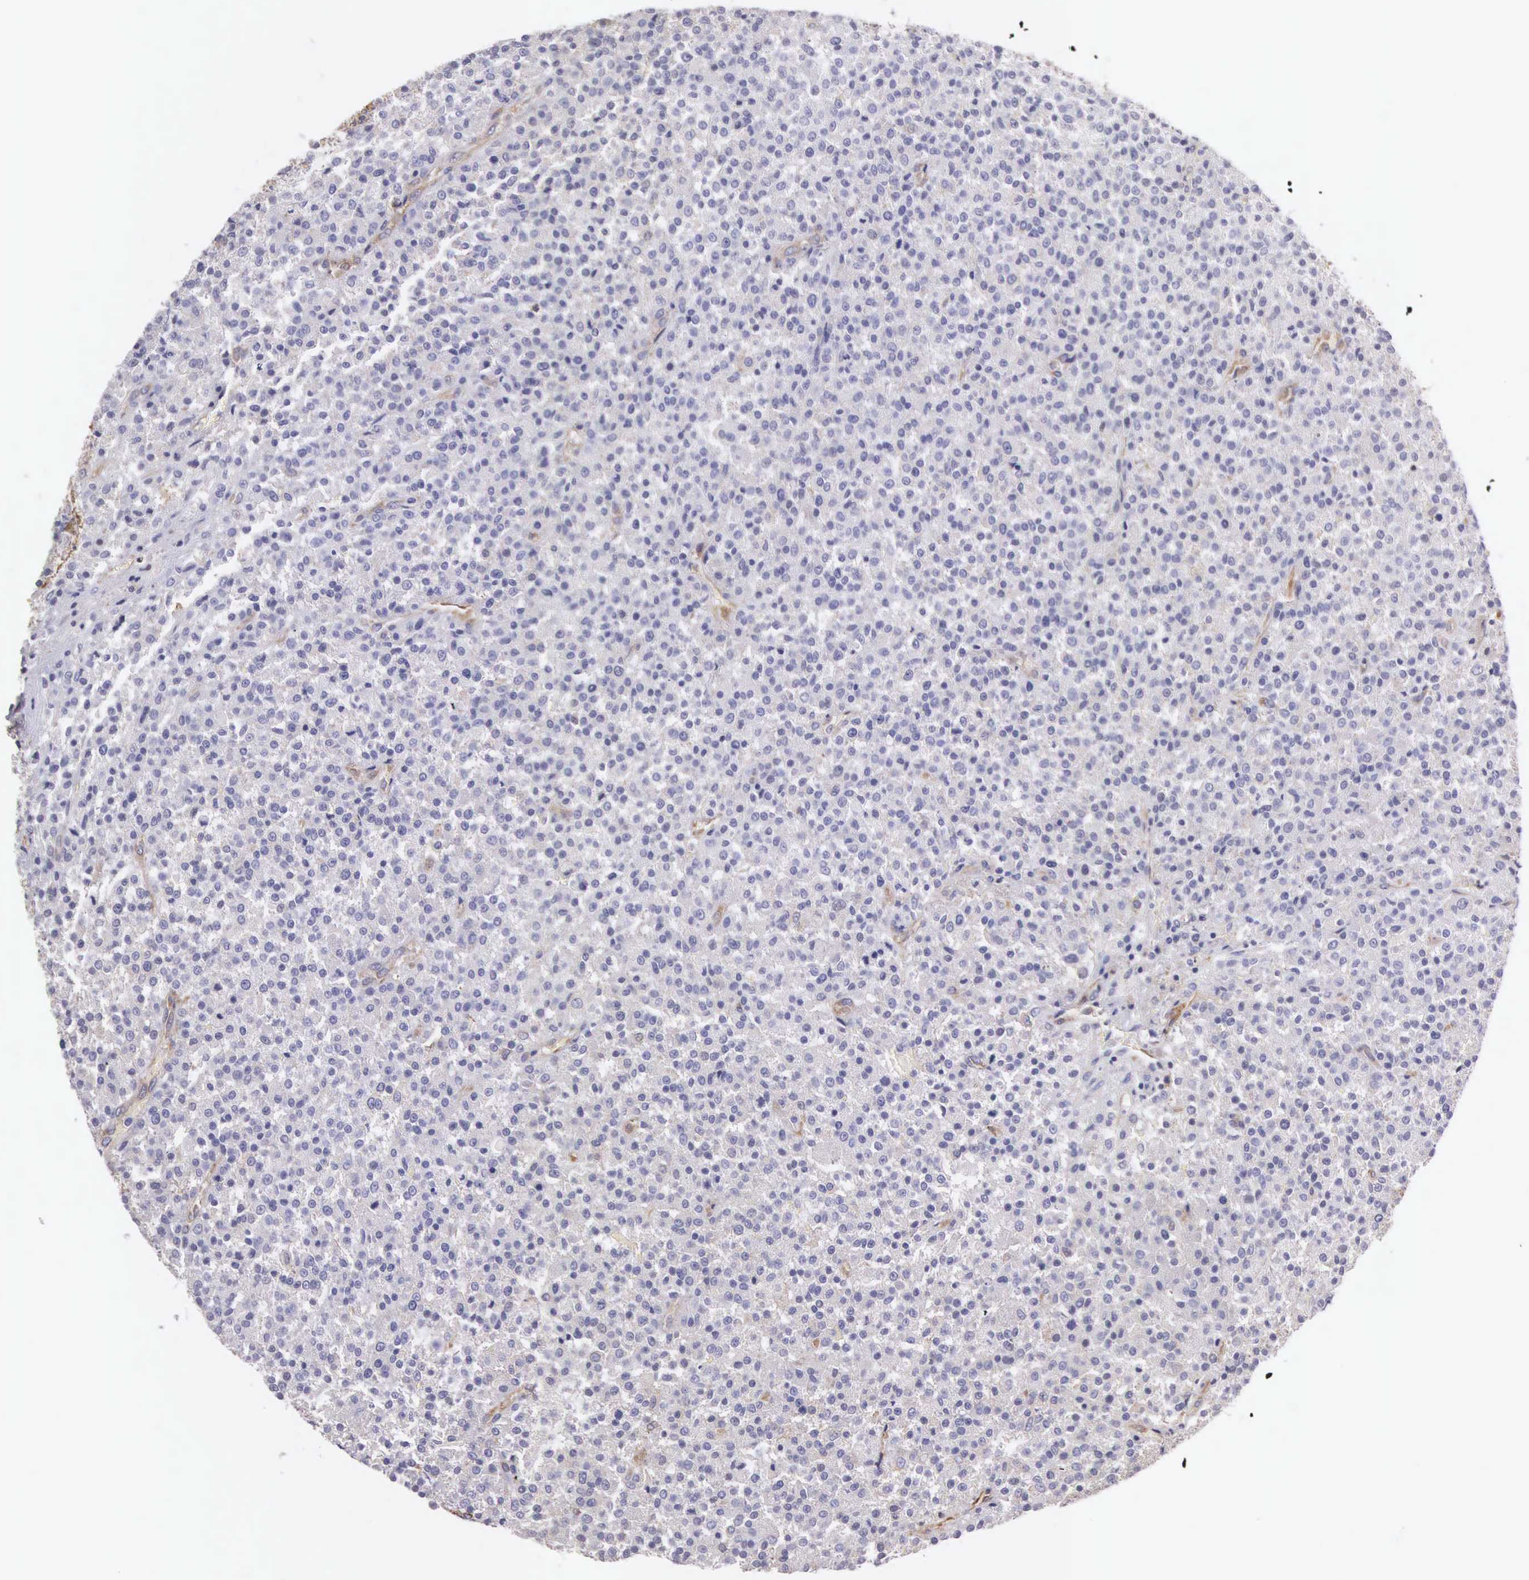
{"staining": {"intensity": "negative", "quantity": "none", "location": "none"}, "tissue": "testis cancer", "cell_type": "Tumor cells", "image_type": "cancer", "snomed": [{"axis": "morphology", "description": "Seminoma, NOS"}, {"axis": "topography", "description": "Testis"}], "caption": "Testis cancer (seminoma) was stained to show a protein in brown. There is no significant expression in tumor cells.", "gene": "OSBPL3", "patient": {"sex": "male", "age": 59}}